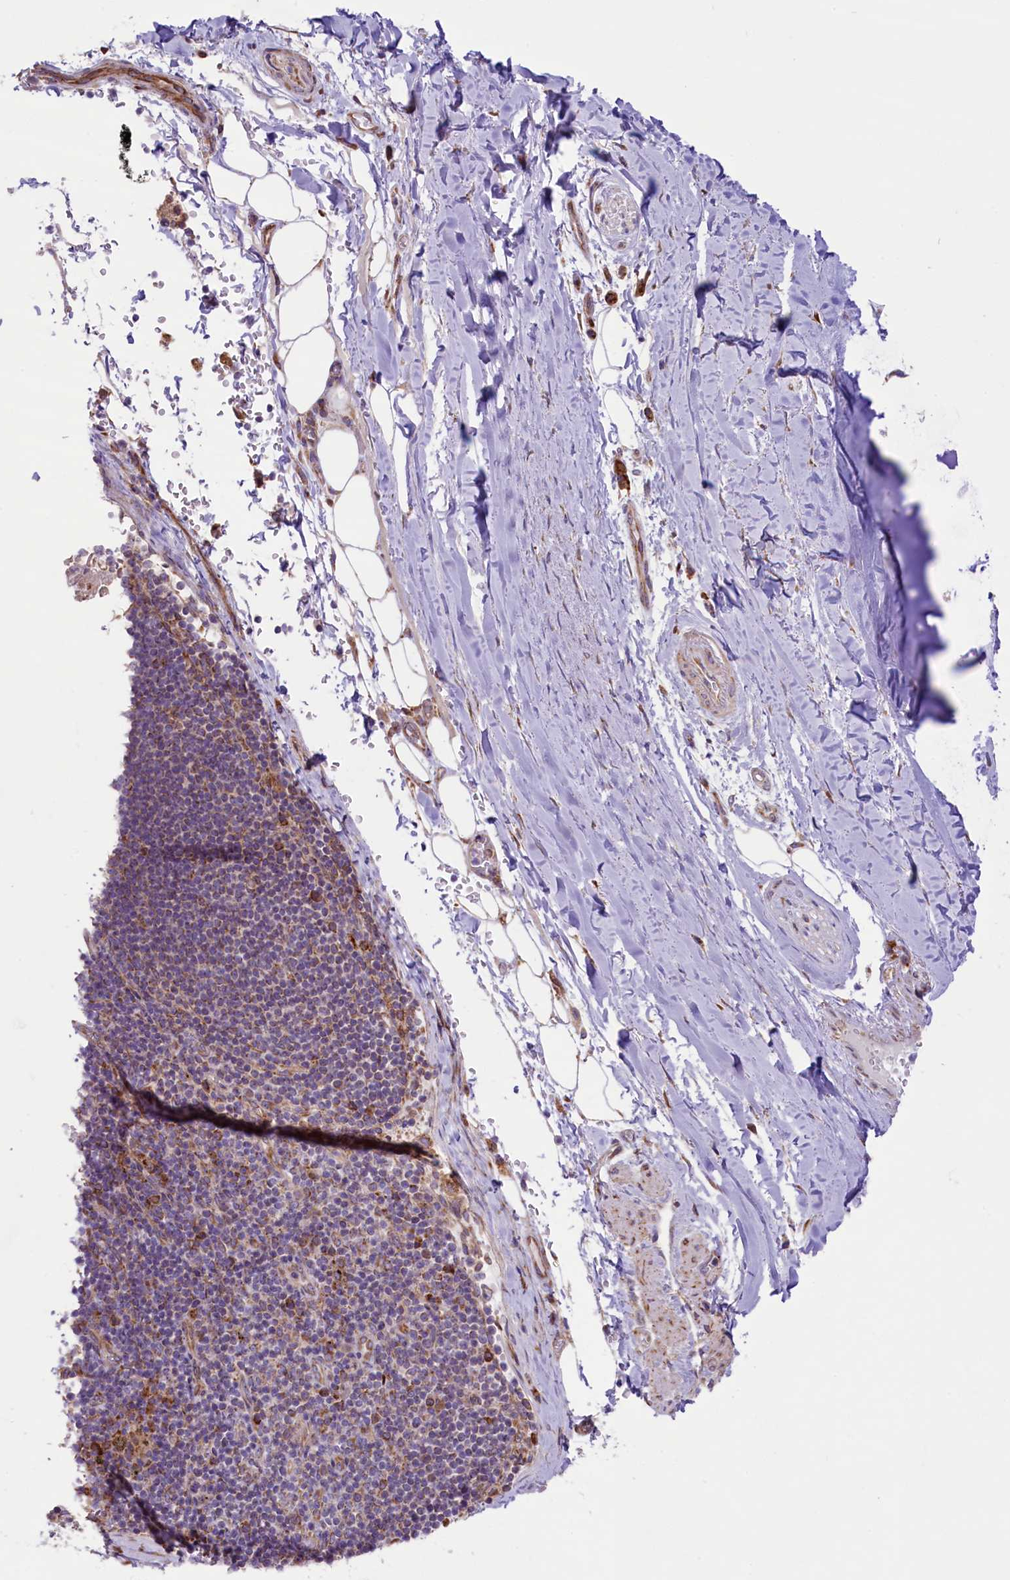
{"staining": {"intensity": "weak", "quantity": ">75%", "location": "cytoplasmic/membranous"}, "tissue": "adipose tissue", "cell_type": "Adipocytes", "image_type": "normal", "snomed": [{"axis": "morphology", "description": "Normal tissue, NOS"}, {"axis": "topography", "description": "Lymph node"}, {"axis": "topography", "description": "Cartilage tissue"}, {"axis": "topography", "description": "Bronchus"}], "caption": "Protein analysis of normal adipose tissue shows weak cytoplasmic/membranous staining in approximately >75% of adipocytes.", "gene": "PTPRU", "patient": {"sex": "male", "age": 63}}